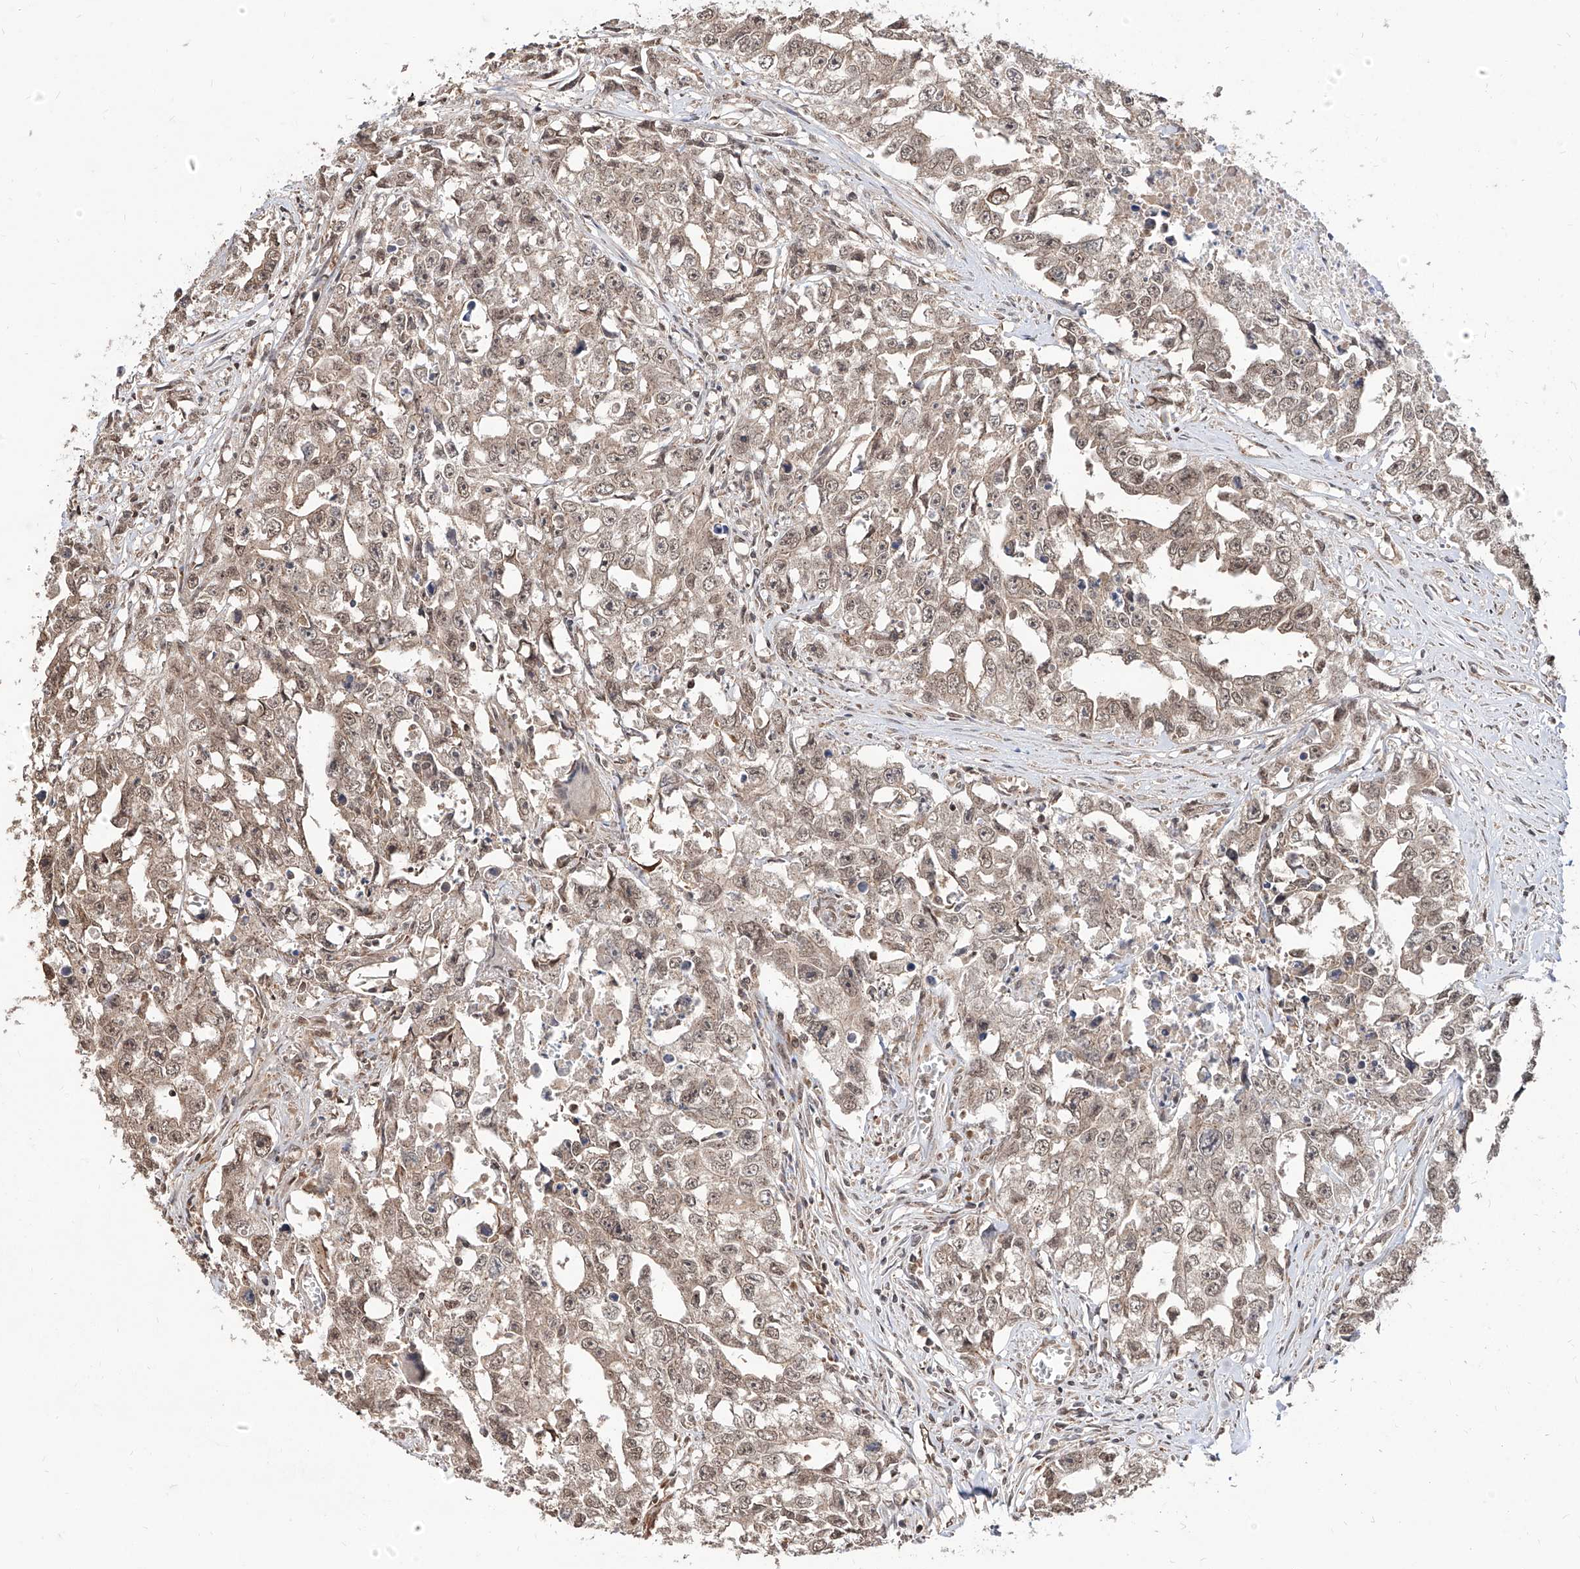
{"staining": {"intensity": "weak", "quantity": ">75%", "location": "cytoplasmic/membranous,nuclear"}, "tissue": "testis cancer", "cell_type": "Tumor cells", "image_type": "cancer", "snomed": [{"axis": "morphology", "description": "Seminoma, NOS"}, {"axis": "morphology", "description": "Carcinoma, Embryonal, NOS"}, {"axis": "topography", "description": "Testis"}], "caption": "Testis cancer was stained to show a protein in brown. There is low levels of weak cytoplasmic/membranous and nuclear expression in approximately >75% of tumor cells. (DAB (3,3'-diaminobenzidine) IHC, brown staining for protein, blue staining for nuclei).", "gene": "C8orf82", "patient": {"sex": "male", "age": 43}}